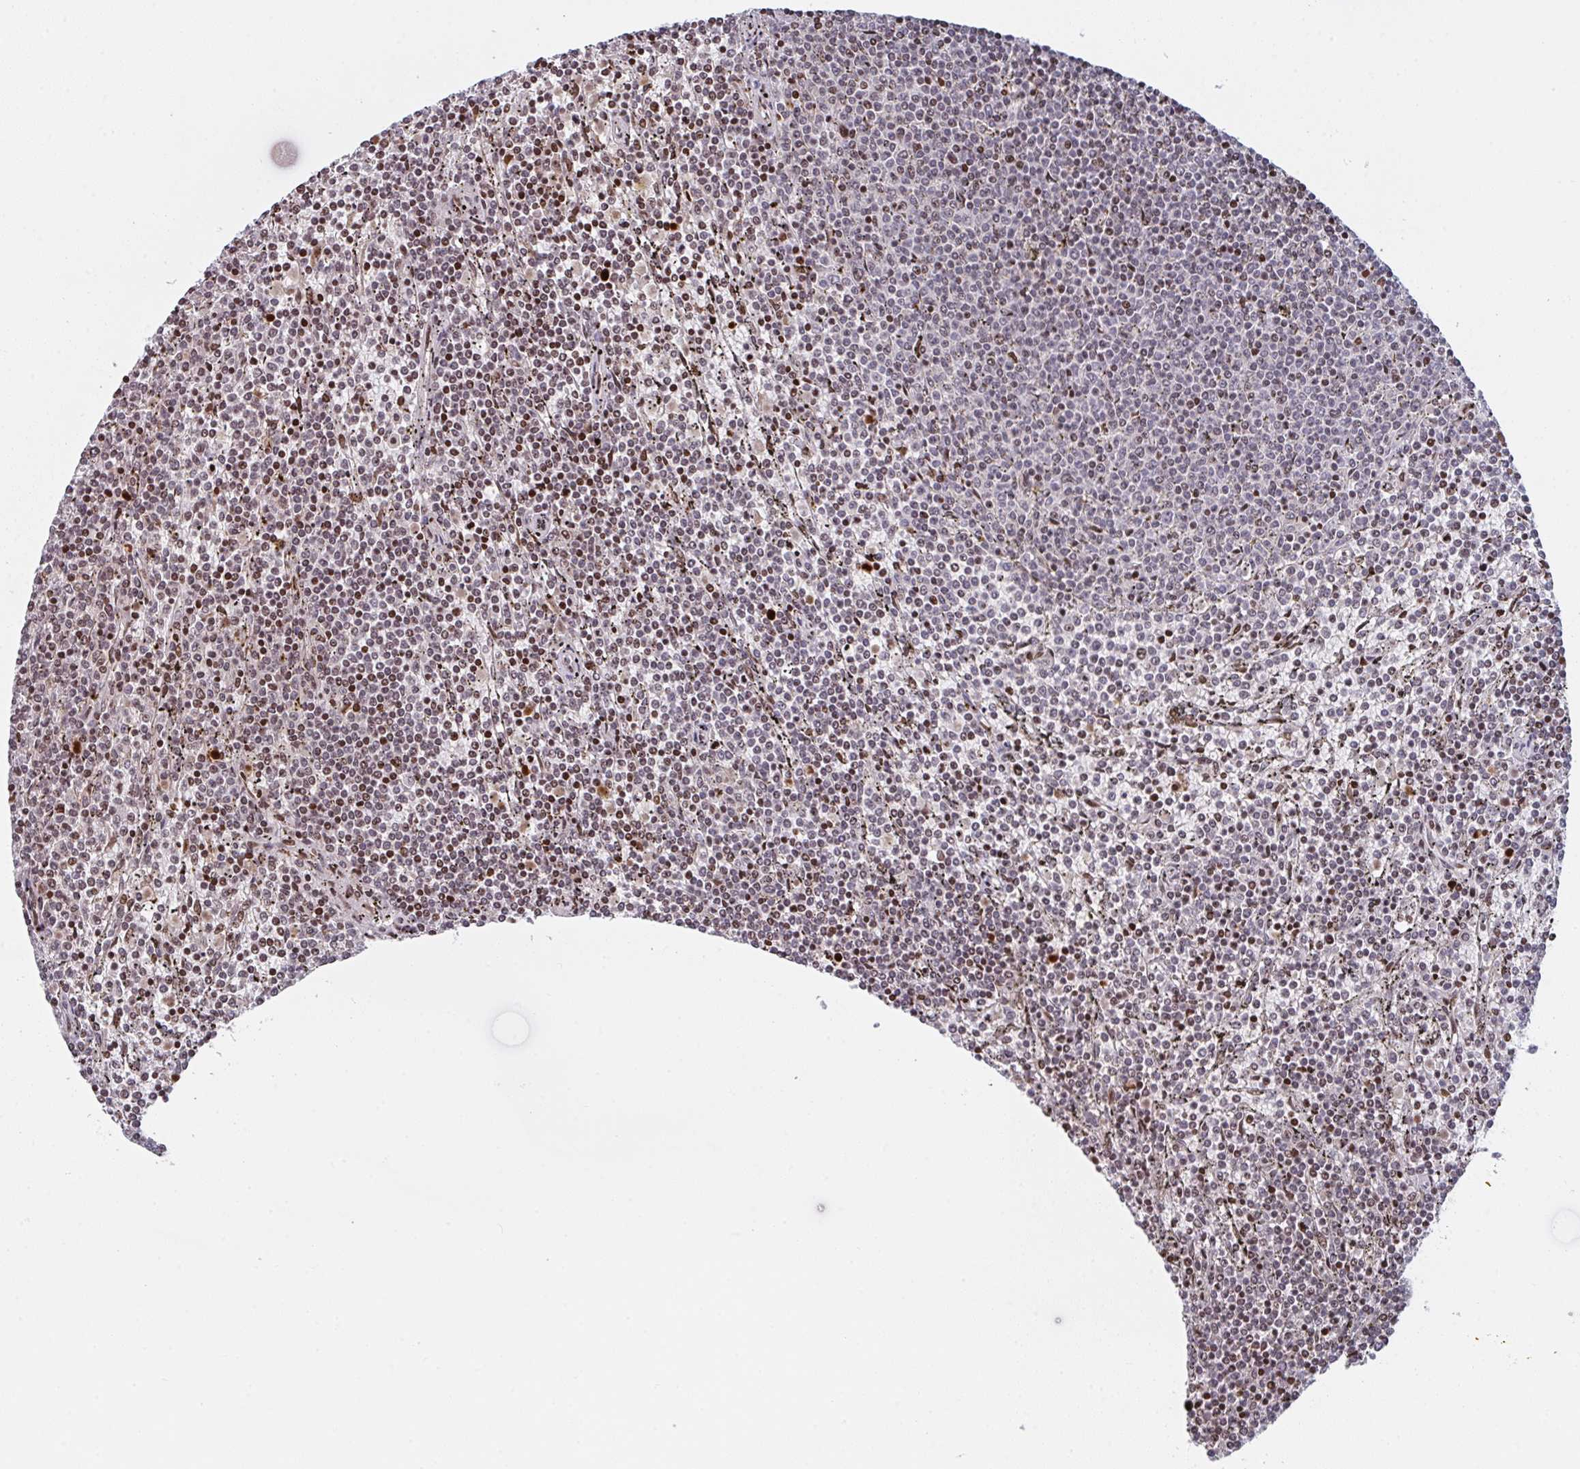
{"staining": {"intensity": "moderate", "quantity": "<25%", "location": "nuclear"}, "tissue": "lymphoma", "cell_type": "Tumor cells", "image_type": "cancer", "snomed": [{"axis": "morphology", "description": "Malignant lymphoma, non-Hodgkin's type, Low grade"}, {"axis": "topography", "description": "Spleen"}], "caption": "The image reveals a brown stain indicating the presence of a protein in the nuclear of tumor cells in malignant lymphoma, non-Hodgkin's type (low-grade).", "gene": "PCDHB8", "patient": {"sex": "female", "age": 50}}